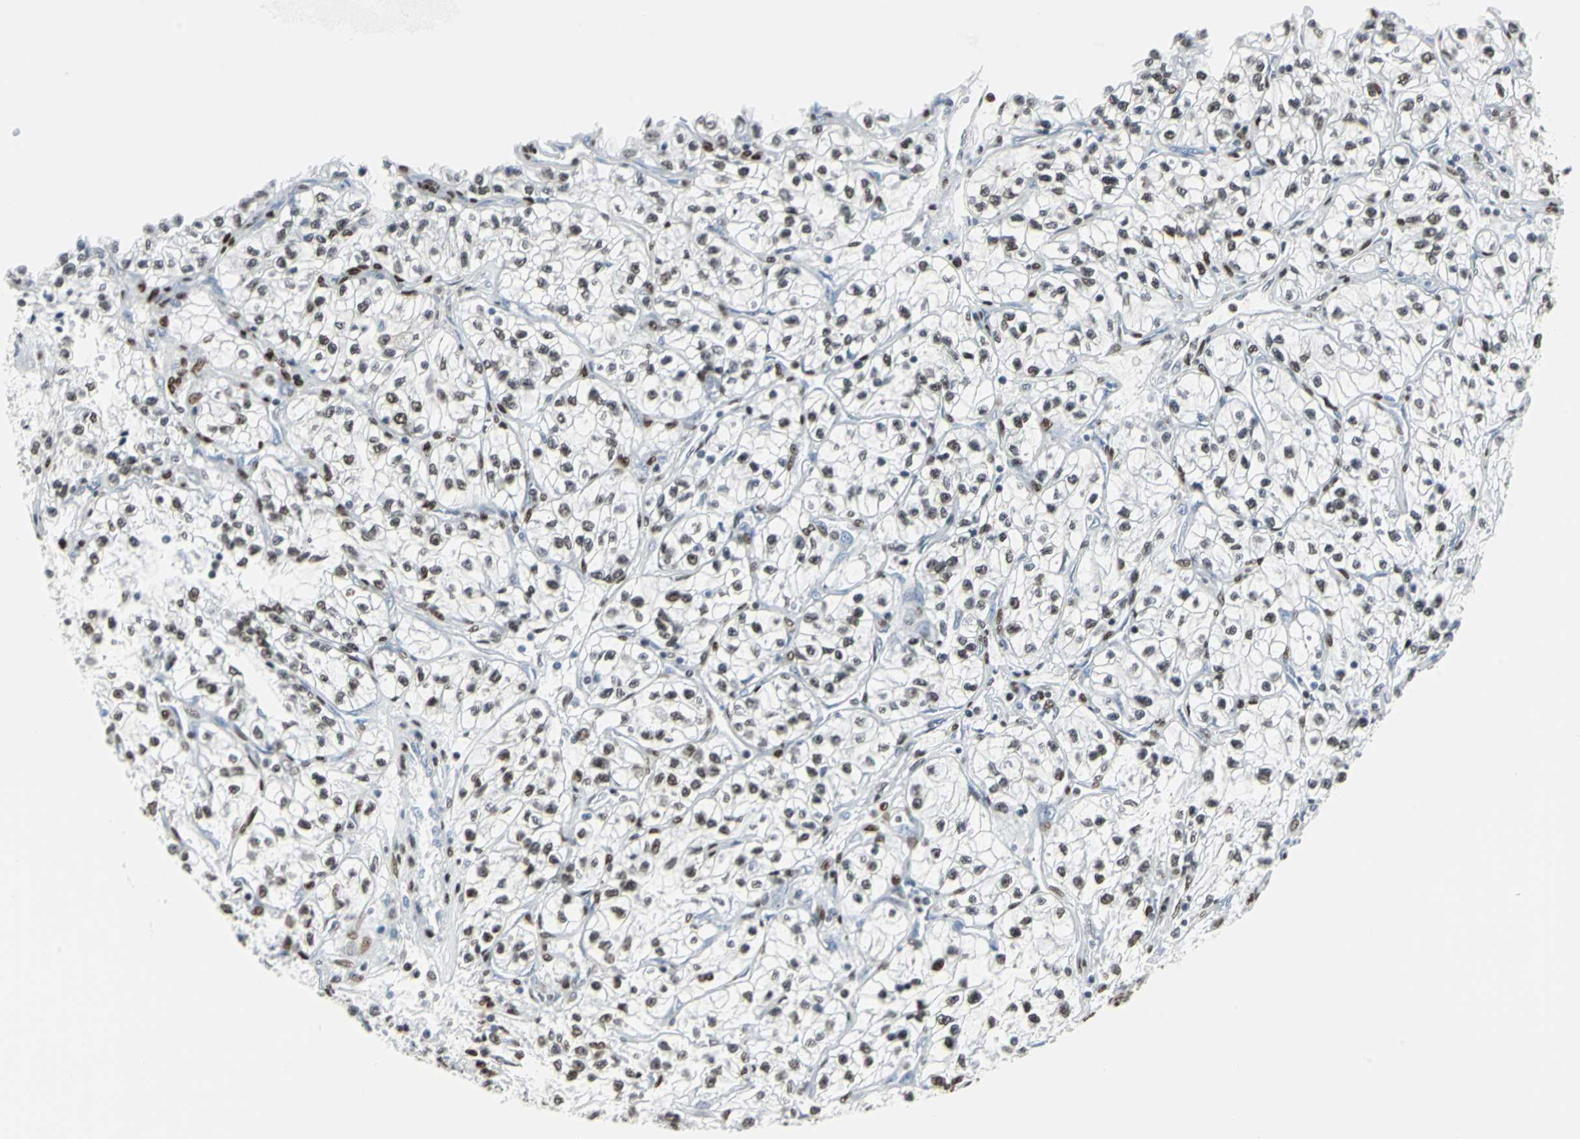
{"staining": {"intensity": "moderate", "quantity": ">75%", "location": "nuclear"}, "tissue": "renal cancer", "cell_type": "Tumor cells", "image_type": "cancer", "snomed": [{"axis": "morphology", "description": "Adenocarcinoma, NOS"}, {"axis": "topography", "description": "Kidney"}], "caption": "The histopathology image reveals staining of adenocarcinoma (renal), revealing moderate nuclear protein expression (brown color) within tumor cells.", "gene": "HDAC2", "patient": {"sex": "female", "age": 57}}